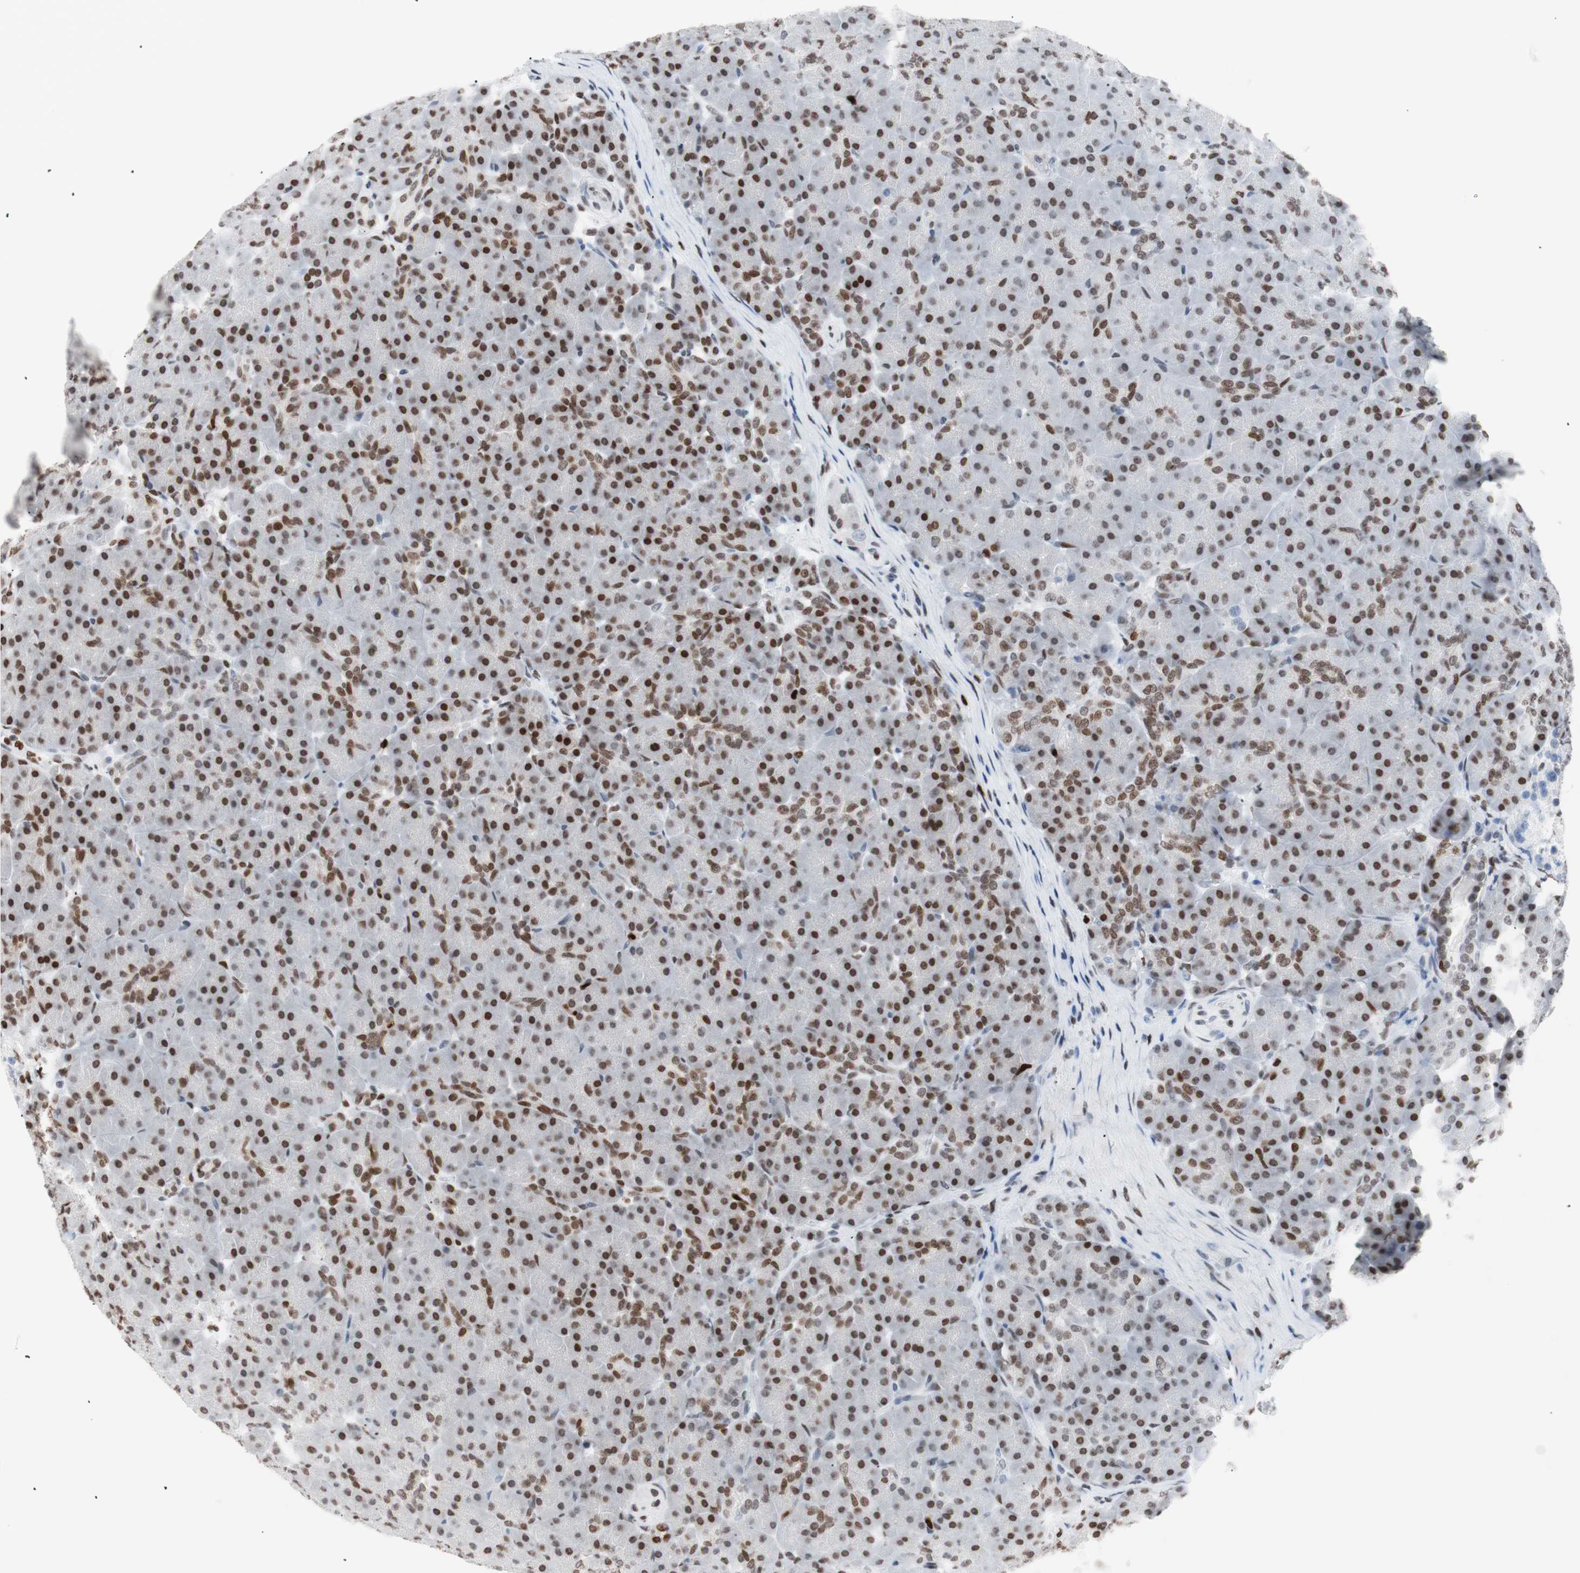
{"staining": {"intensity": "moderate", "quantity": ">75%", "location": "nuclear"}, "tissue": "pancreas", "cell_type": "Exocrine glandular cells", "image_type": "normal", "snomed": [{"axis": "morphology", "description": "Normal tissue, NOS"}, {"axis": "topography", "description": "Pancreas"}], "caption": "Protein staining of unremarkable pancreas reveals moderate nuclear positivity in approximately >75% of exocrine glandular cells.", "gene": "CEBPB", "patient": {"sex": "male", "age": 66}}